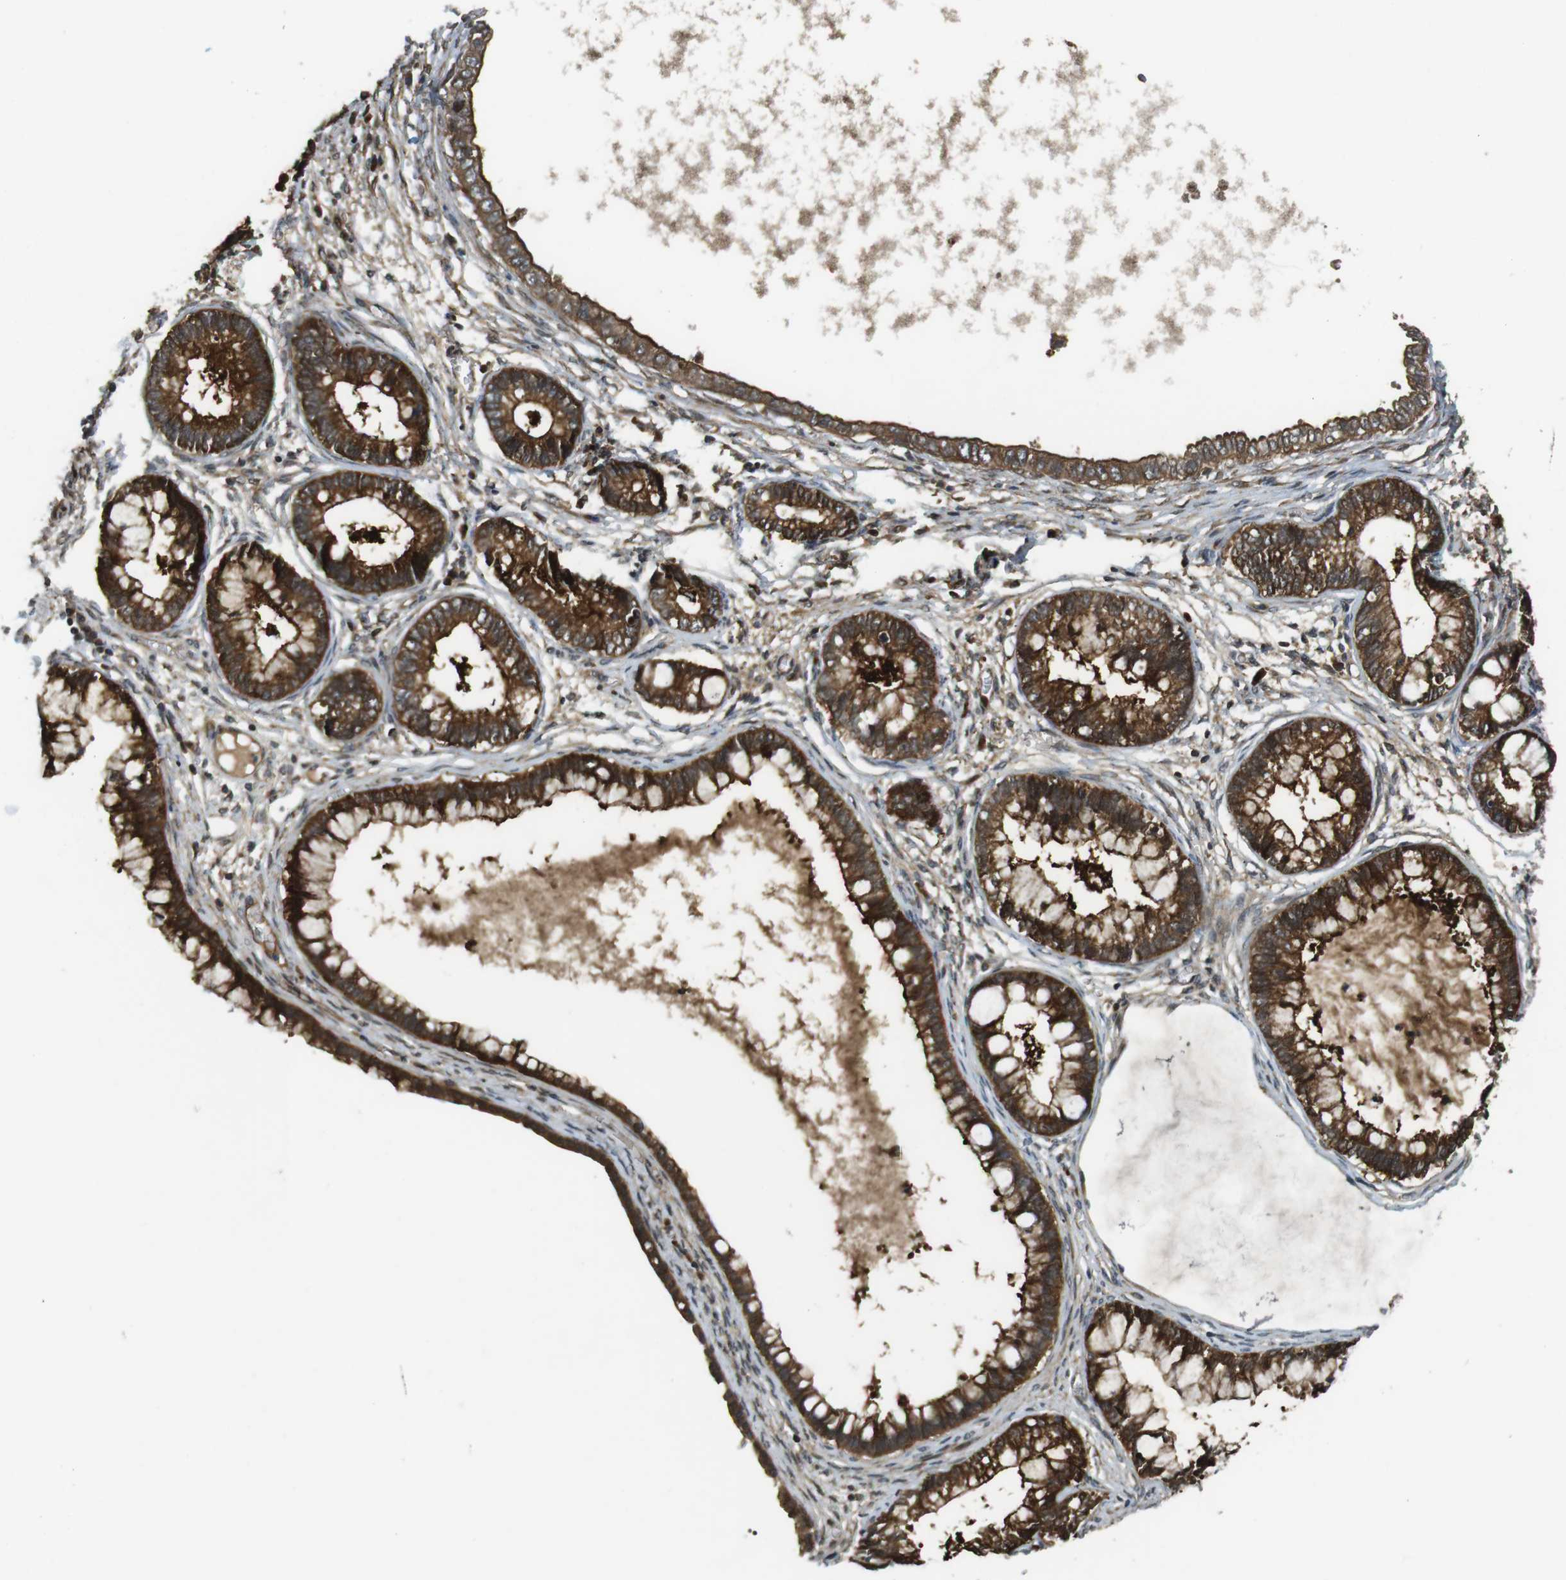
{"staining": {"intensity": "strong", "quantity": ">75%", "location": "cytoplasmic/membranous"}, "tissue": "cervical cancer", "cell_type": "Tumor cells", "image_type": "cancer", "snomed": [{"axis": "morphology", "description": "Adenocarcinoma, NOS"}, {"axis": "topography", "description": "Cervix"}], "caption": "Cervical cancer was stained to show a protein in brown. There is high levels of strong cytoplasmic/membranous staining in approximately >75% of tumor cells.", "gene": "IFFO2", "patient": {"sex": "female", "age": 44}}